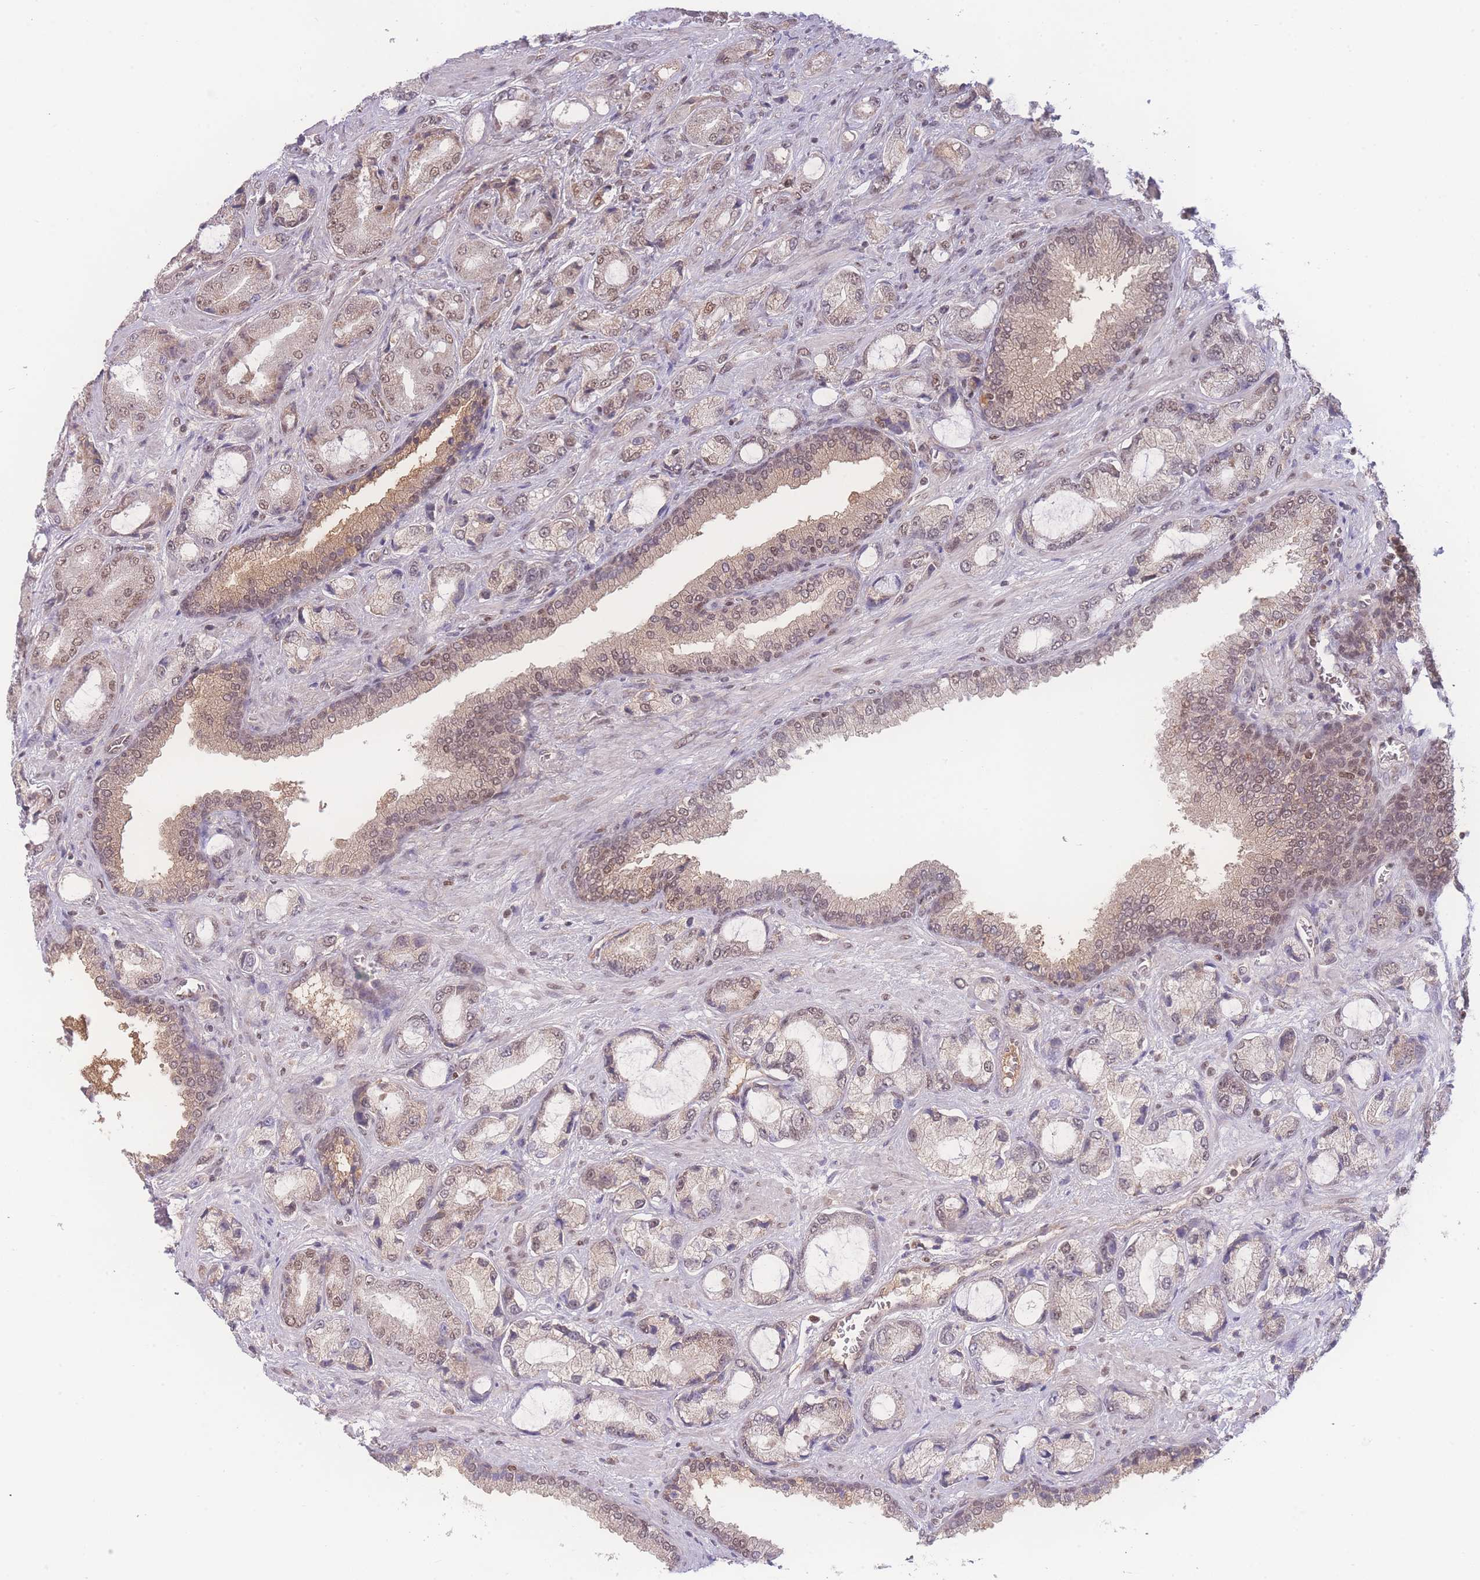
{"staining": {"intensity": "weak", "quantity": ">75%", "location": "nuclear"}, "tissue": "prostate cancer", "cell_type": "Tumor cells", "image_type": "cancer", "snomed": [{"axis": "morphology", "description": "Adenocarcinoma, High grade"}, {"axis": "topography", "description": "Prostate"}], "caption": "Protein expression analysis of high-grade adenocarcinoma (prostate) displays weak nuclear expression in approximately >75% of tumor cells.", "gene": "RAVER1", "patient": {"sex": "male", "age": 68}}